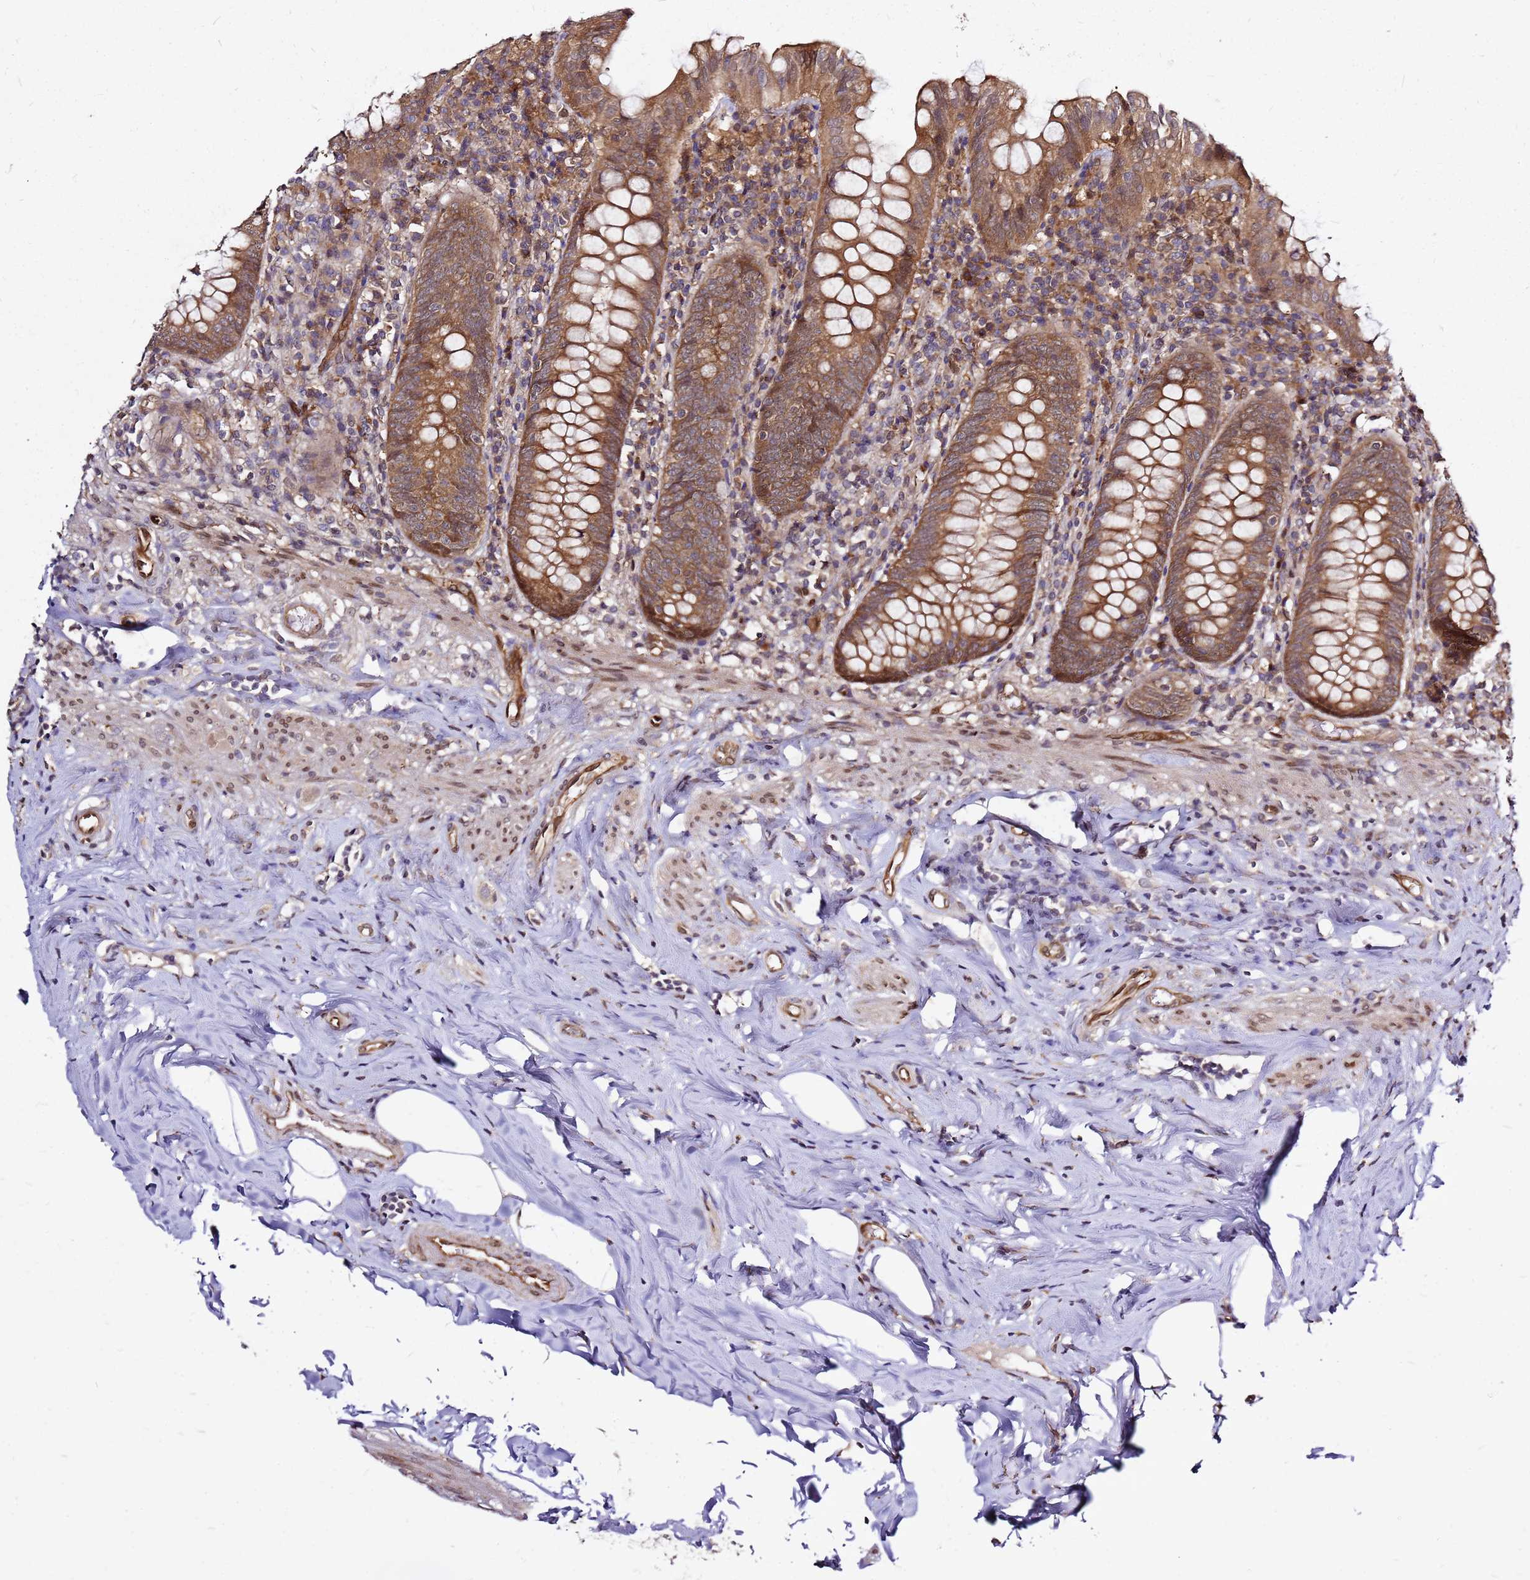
{"staining": {"intensity": "strong", "quantity": ">75%", "location": "cytoplasmic/membranous"}, "tissue": "appendix", "cell_type": "Glandular cells", "image_type": "normal", "snomed": [{"axis": "morphology", "description": "Normal tissue, NOS"}, {"axis": "topography", "description": "Appendix"}], "caption": "Unremarkable appendix reveals strong cytoplasmic/membranous staining in about >75% of glandular cells (IHC, brightfield microscopy, high magnification)..", "gene": "NUDT14", "patient": {"sex": "female", "age": 54}}